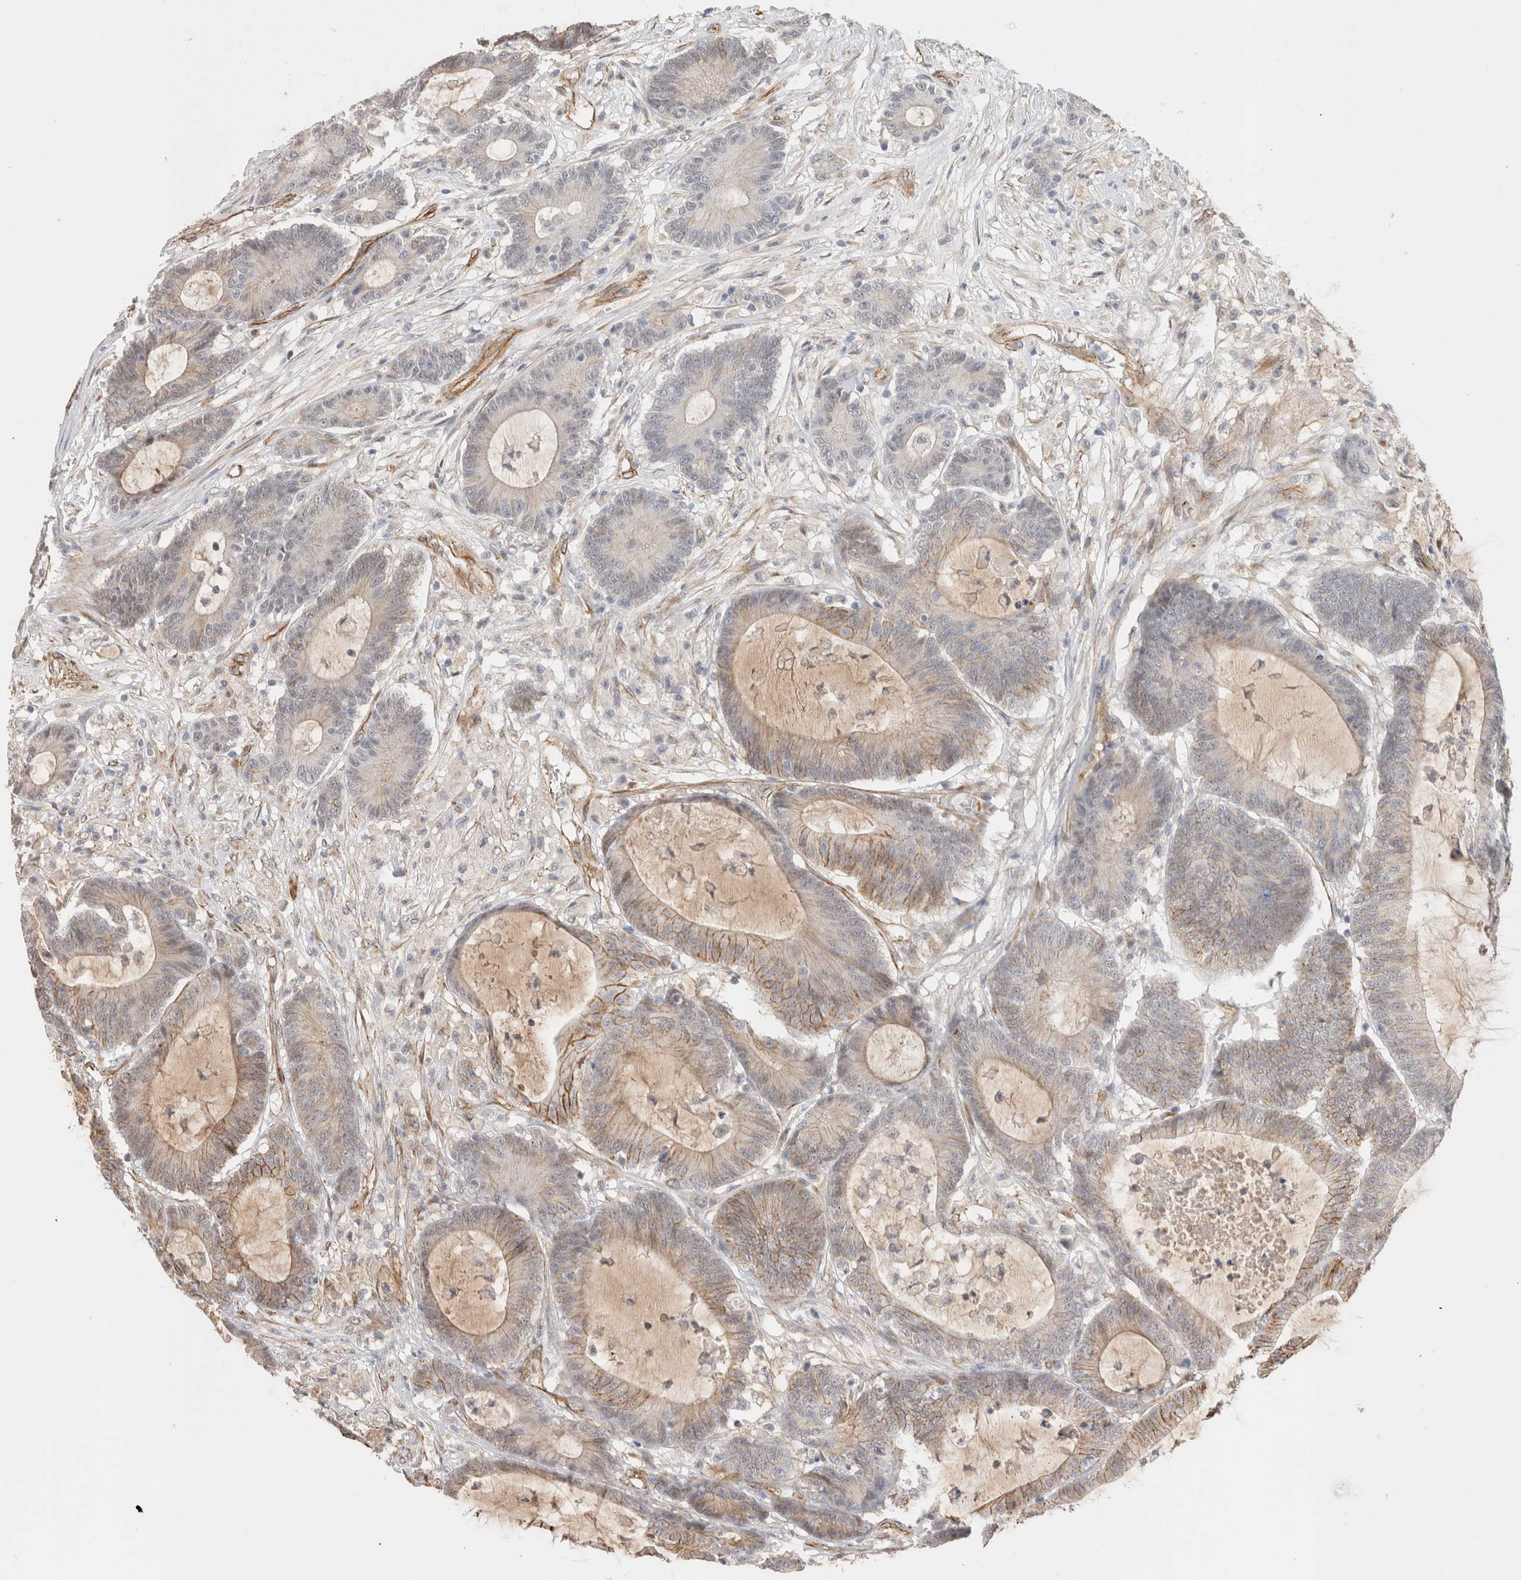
{"staining": {"intensity": "moderate", "quantity": "25%-75%", "location": "cytoplasmic/membranous"}, "tissue": "colorectal cancer", "cell_type": "Tumor cells", "image_type": "cancer", "snomed": [{"axis": "morphology", "description": "Adenocarcinoma, NOS"}, {"axis": "topography", "description": "Colon"}], "caption": "Tumor cells display moderate cytoplasmic/membranous staining in about 25%-75% of cells in colorectal cancer. Using DAB (brown) and hematoxylin (blue) stains, captured at high magnification using brightfield microscopy.", "gene": "CAAP1", "patient": {"sex": "female", "age": 84}}